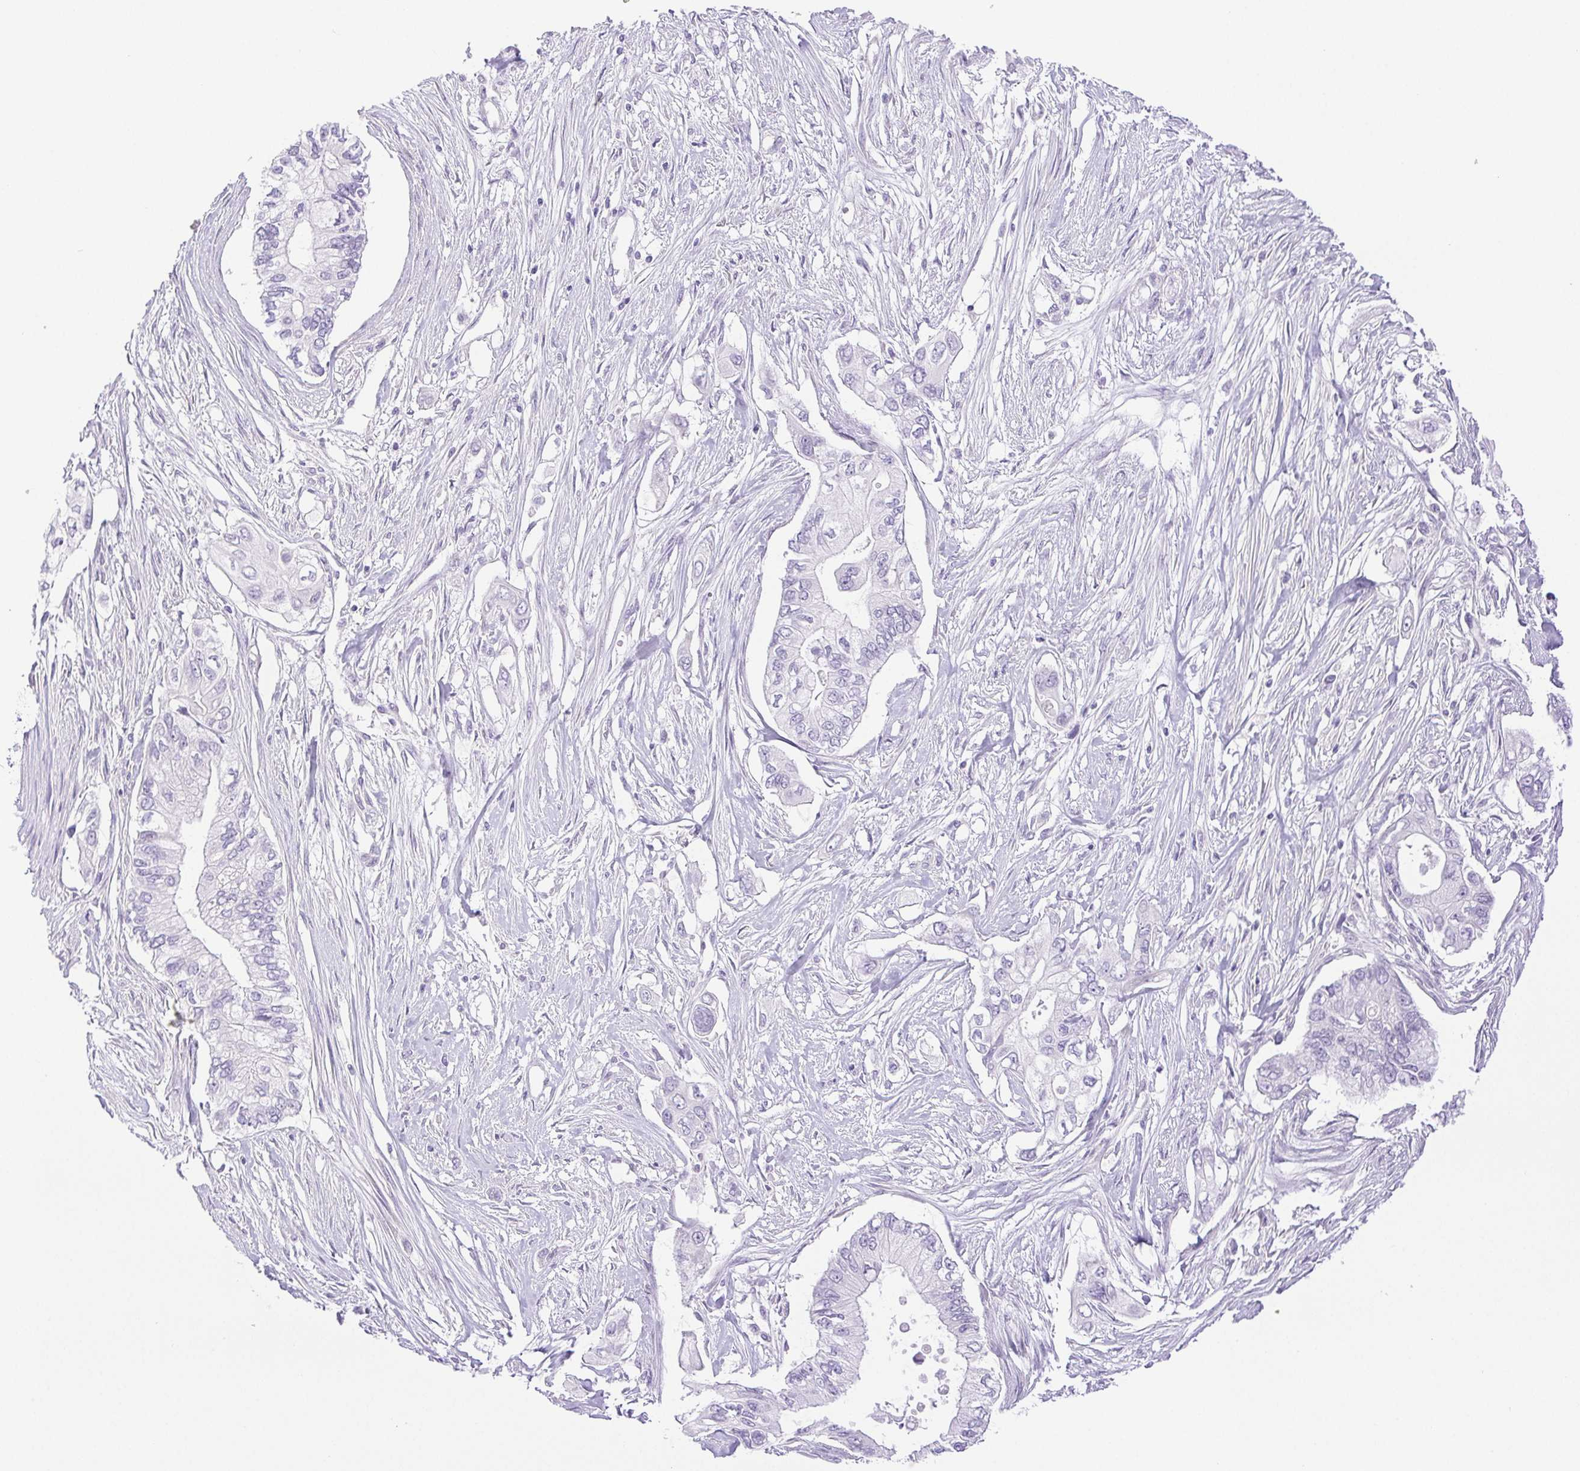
{"staining": {"intensity": "negative", "quantity": "none", "location": "none"}, "tissue": "pancreatic cancer", "cell_type": "Tumor cells", "image_type": "cancer", "snomed": [{"axis": "morphology", "description": "Adenocarcinoma, NOS"}, {"axis": "topography", "description": "Pancreas"}], "caption": "Tumor cells are negative for protein expression in human adenocarcinoma (pancreatic).", "gene": "PAPPA2", "patient": {"sex": "female", "age": 63}}